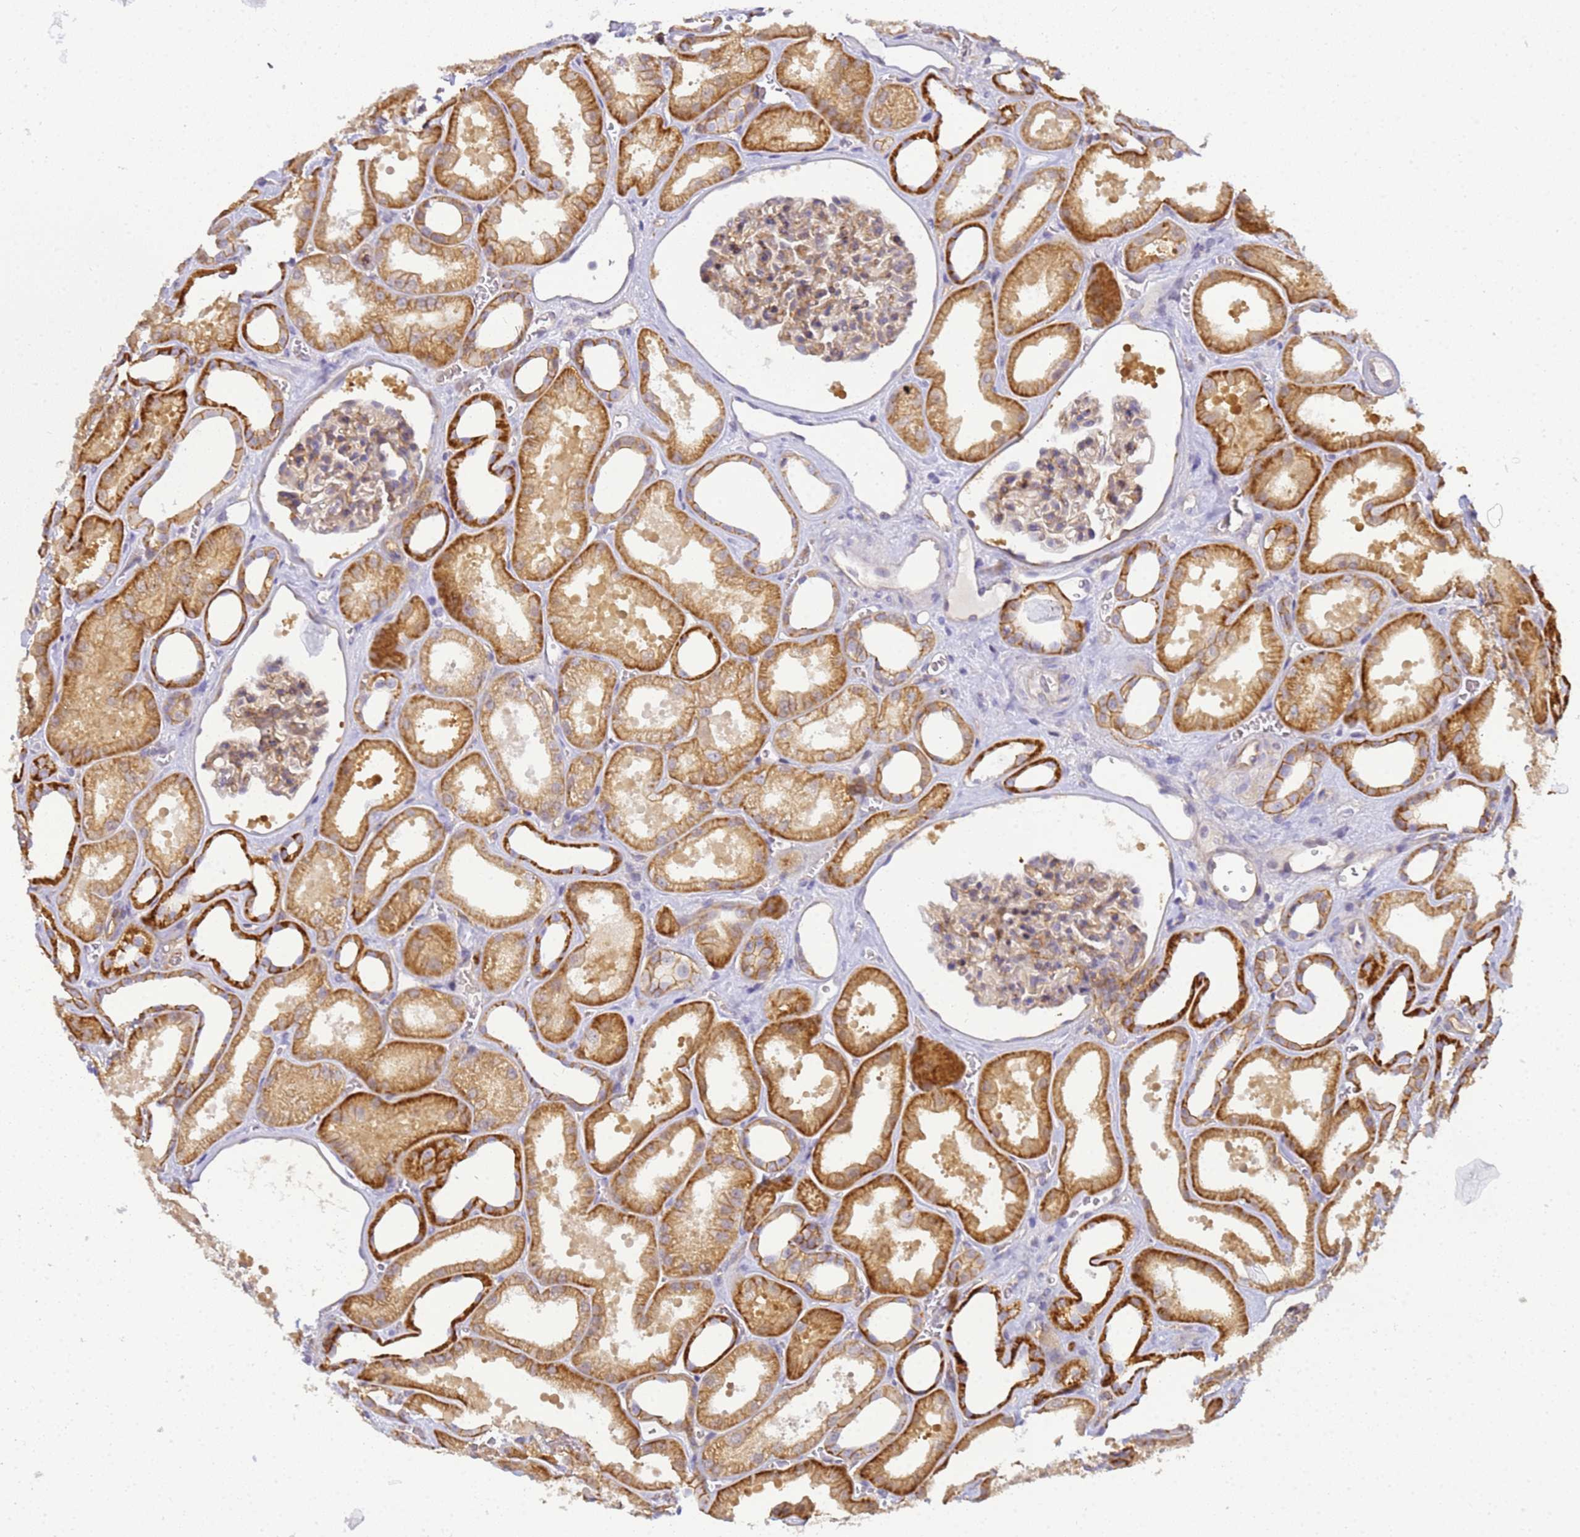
{"staining": {"intensity": "moderate", "quantity": "25%-75%", "location": "cytoplasmic/membranous"}, "tissue": "kidney", "cell_type": "Cells in glomeruli", "image_type": "normal", "snomed": [{"axis": "morphology", "description": "Normal tissue, NOS"}, {"axis": "morphology", "description": "Adenocarcinoma, NOS"}, {"axis": "topography", "description": "Kidney"}], "caption": "Immunohistochemical staining of benign kidney displays moderate cytoplasmic/membranous protein staining in about 25%-75% of cells in glomeruli.", "gene": "GON4L", "patient": {"sex": "female", "age": 68}}